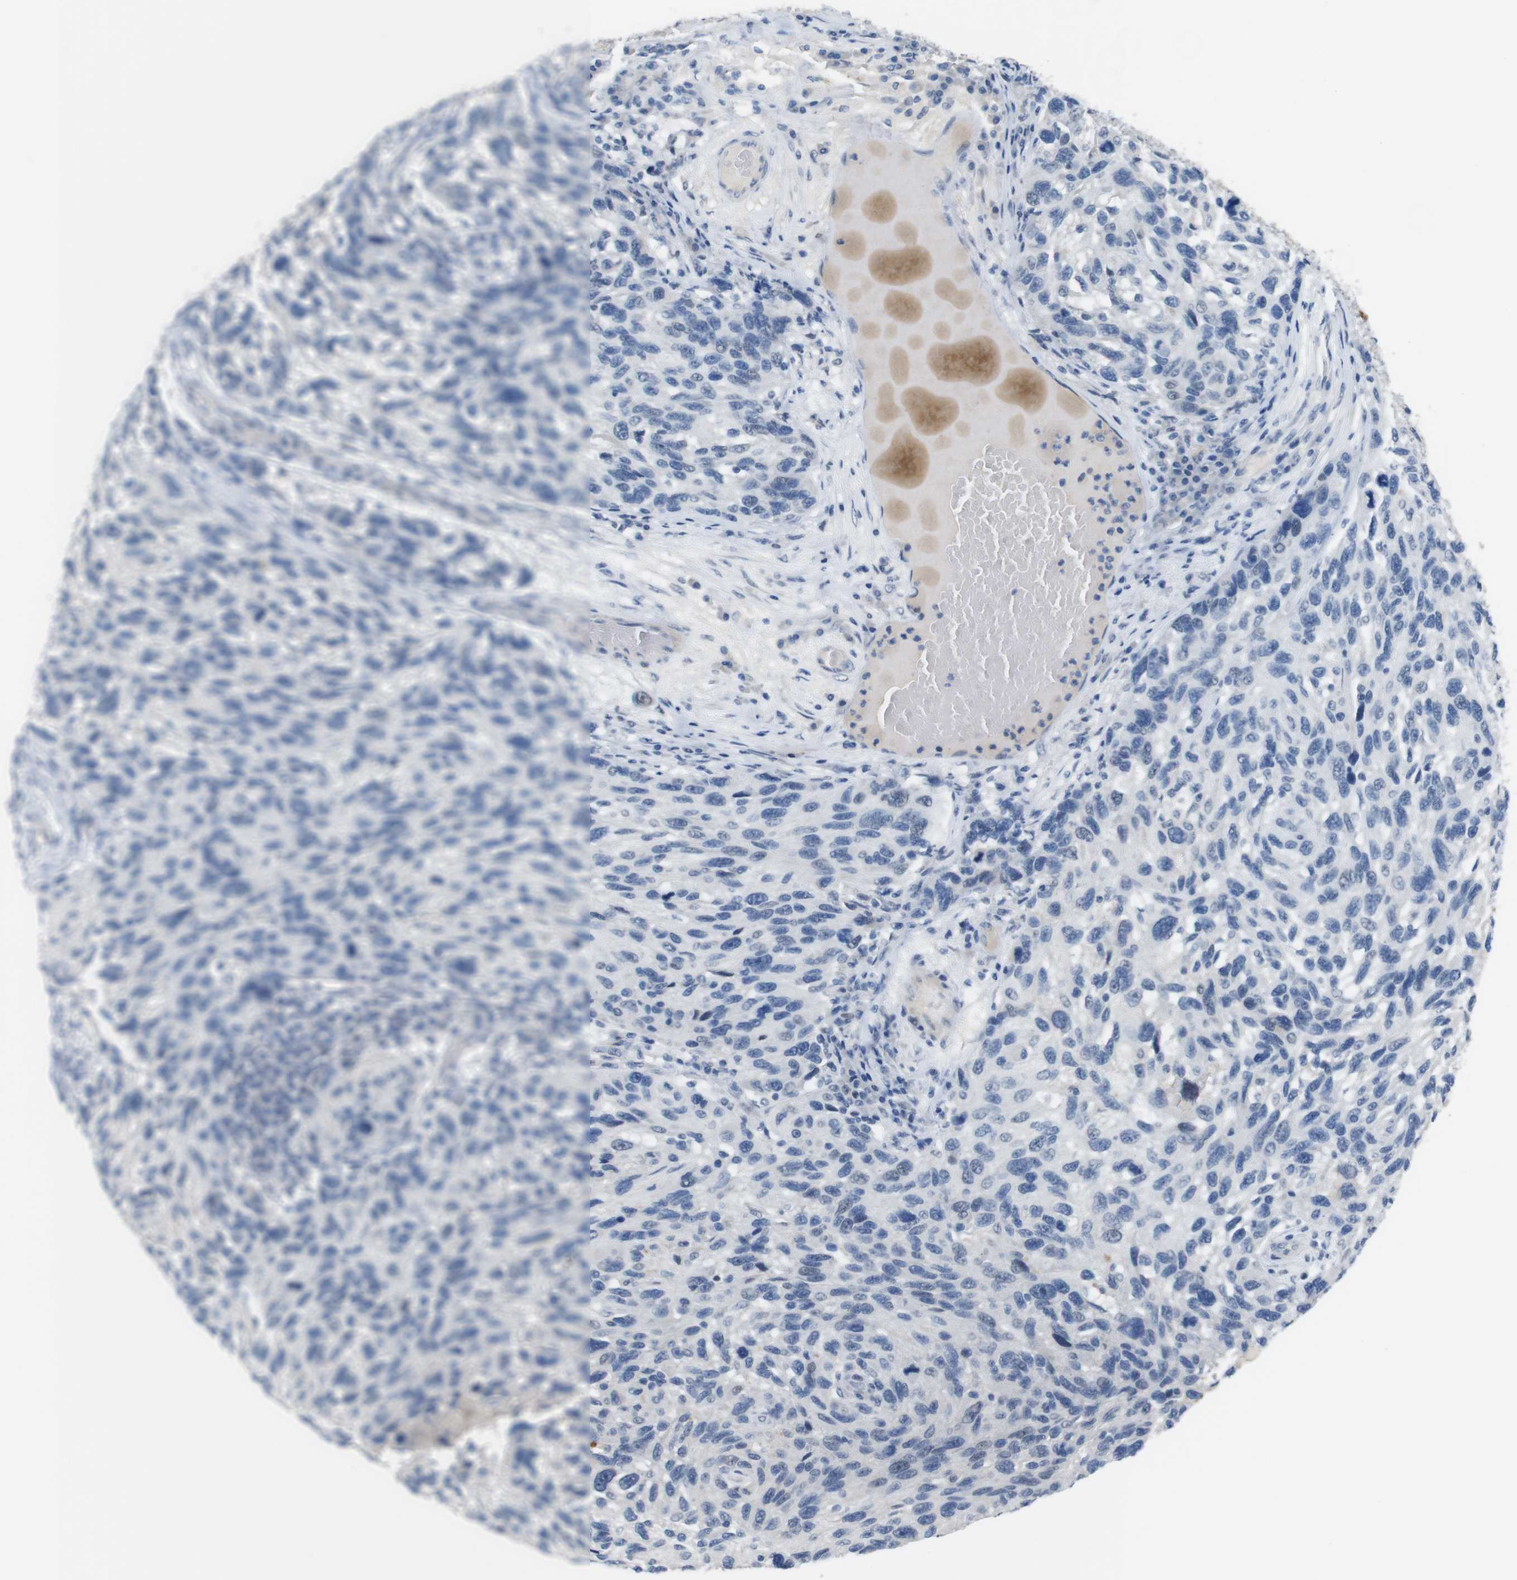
{"staining": {"intensity": "negative", "quantity": "none", "location": "none"}, "tissue": "melanoma", "cell_type": "Tumor cells", "image_type": "cancer", "snomed": [{"axis": "morphology", "description": "Malignant melanoma, NOS"}, {"axis": "topography", "description": "Skin"}], "caption": "Immunohistochemical staining of human malignant melanoma demonstrates no significant expression in tumor cells.", "gene": "CHRM5", "patient": {"sex": "male", "age": 53}}